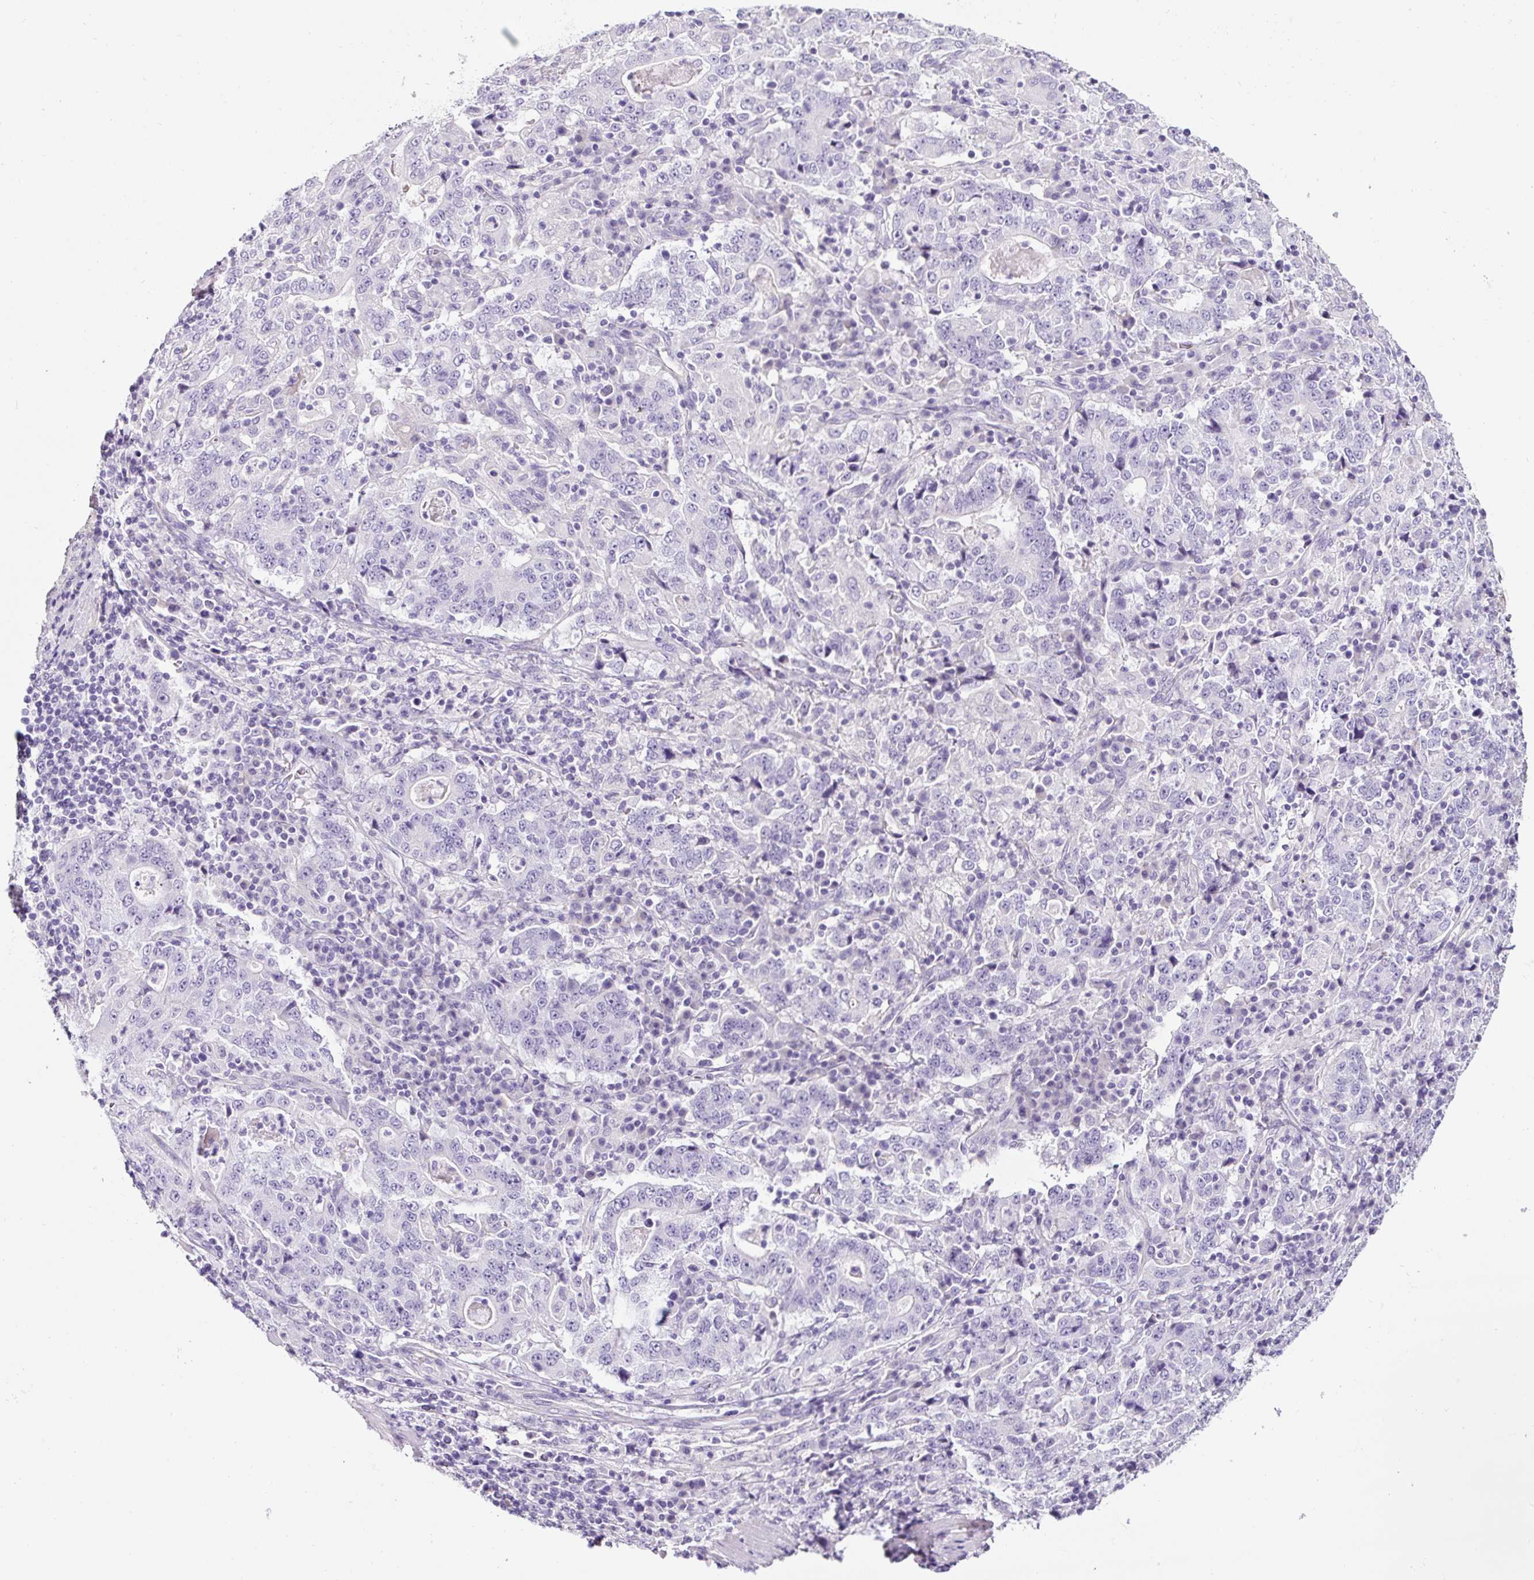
{"staining": {"intensity": "negative", "quantity": "none", "location": "none"}, "tissue": "stomach cancer", "cell_type": "Tumor cells", "image_type": "cancer", "snomed": [{"axis": "morphology", "description": "Normal tissue, NOS"}, {"axis": "morphology", "description": "Adenocarcinoma, NOS"}, {"axis": "topography", "description": "Stomach, upper"}, {"axis": "topography", "description": "Stomach"}], "caption": "An immunohistochemistry (IHC) image of adenocarcinoma (stomach) is shown. There is no staining in tumor cells of adenocarcinoma (stomach). (DAB (3,3'-diaminobenzidine) immunohistochemistry (IHC), high magnification).", "gene": "OR14A2", "patient": {"sex": "male", "age": 59}}